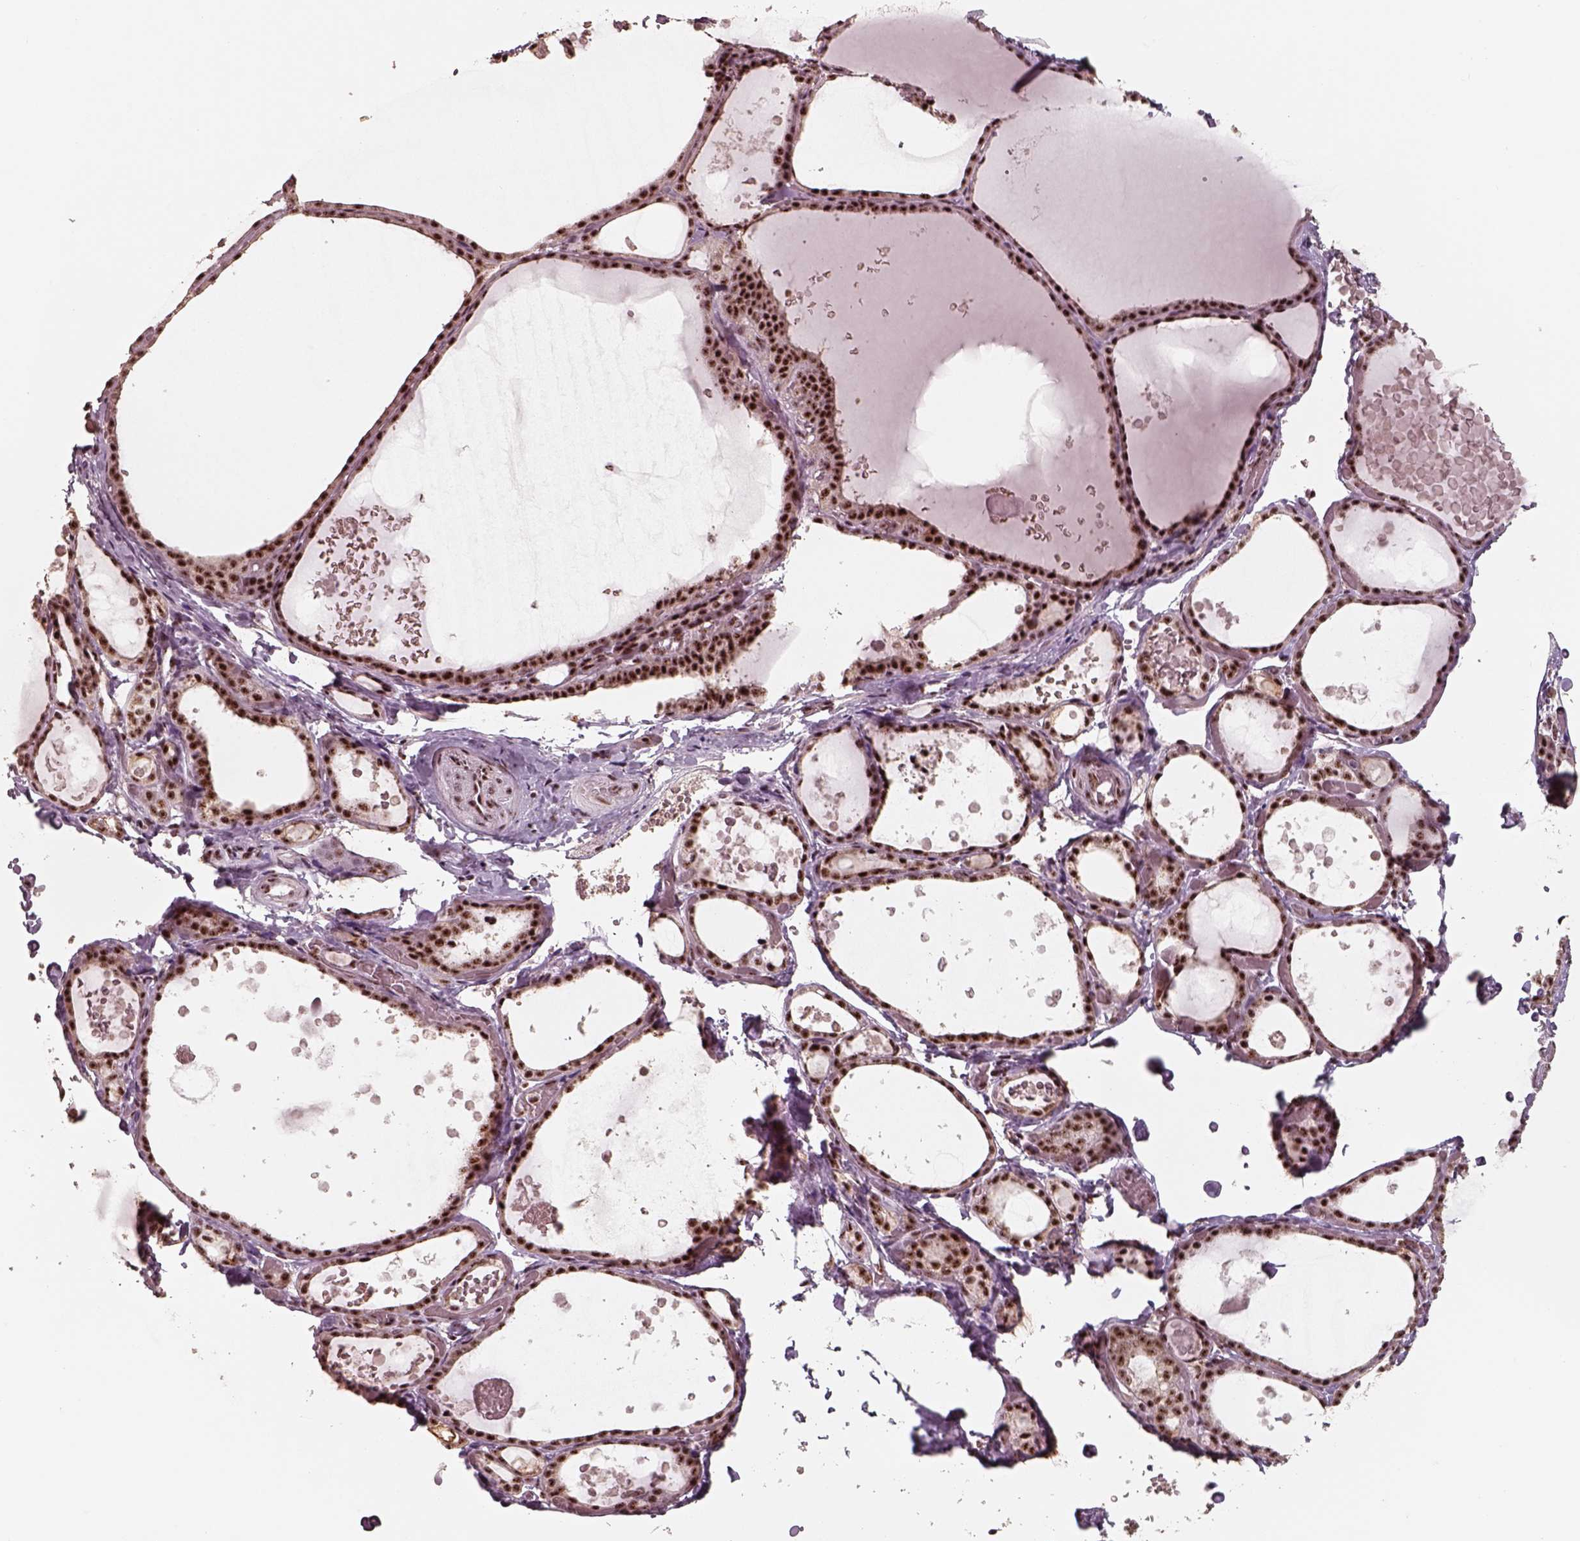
{"staining": {"intensity": "strong", "quantity": ">75%", "location": "nuclear"}, "tissue": "thyroid gland", "cell_type": "Glandular cells", "image_type": "normal", "snomed": [{"axis": "morphology", "description": "Normal tissue, NOS"}, {"axis": "topography", "description": "Thyroid gland"}], "caption": "High-magnification brightfield microscopy of unremarkable thyroid gland stained with DAB (3,3'-diaminobenzidine) (brown) and counterstained with hematoxylin (blue). glandular cells exhibit strong nuclear staining is present in about>75% of cells.", "gene": "ATXN7L3", "patient": {"sex": "female", "age": 56}}